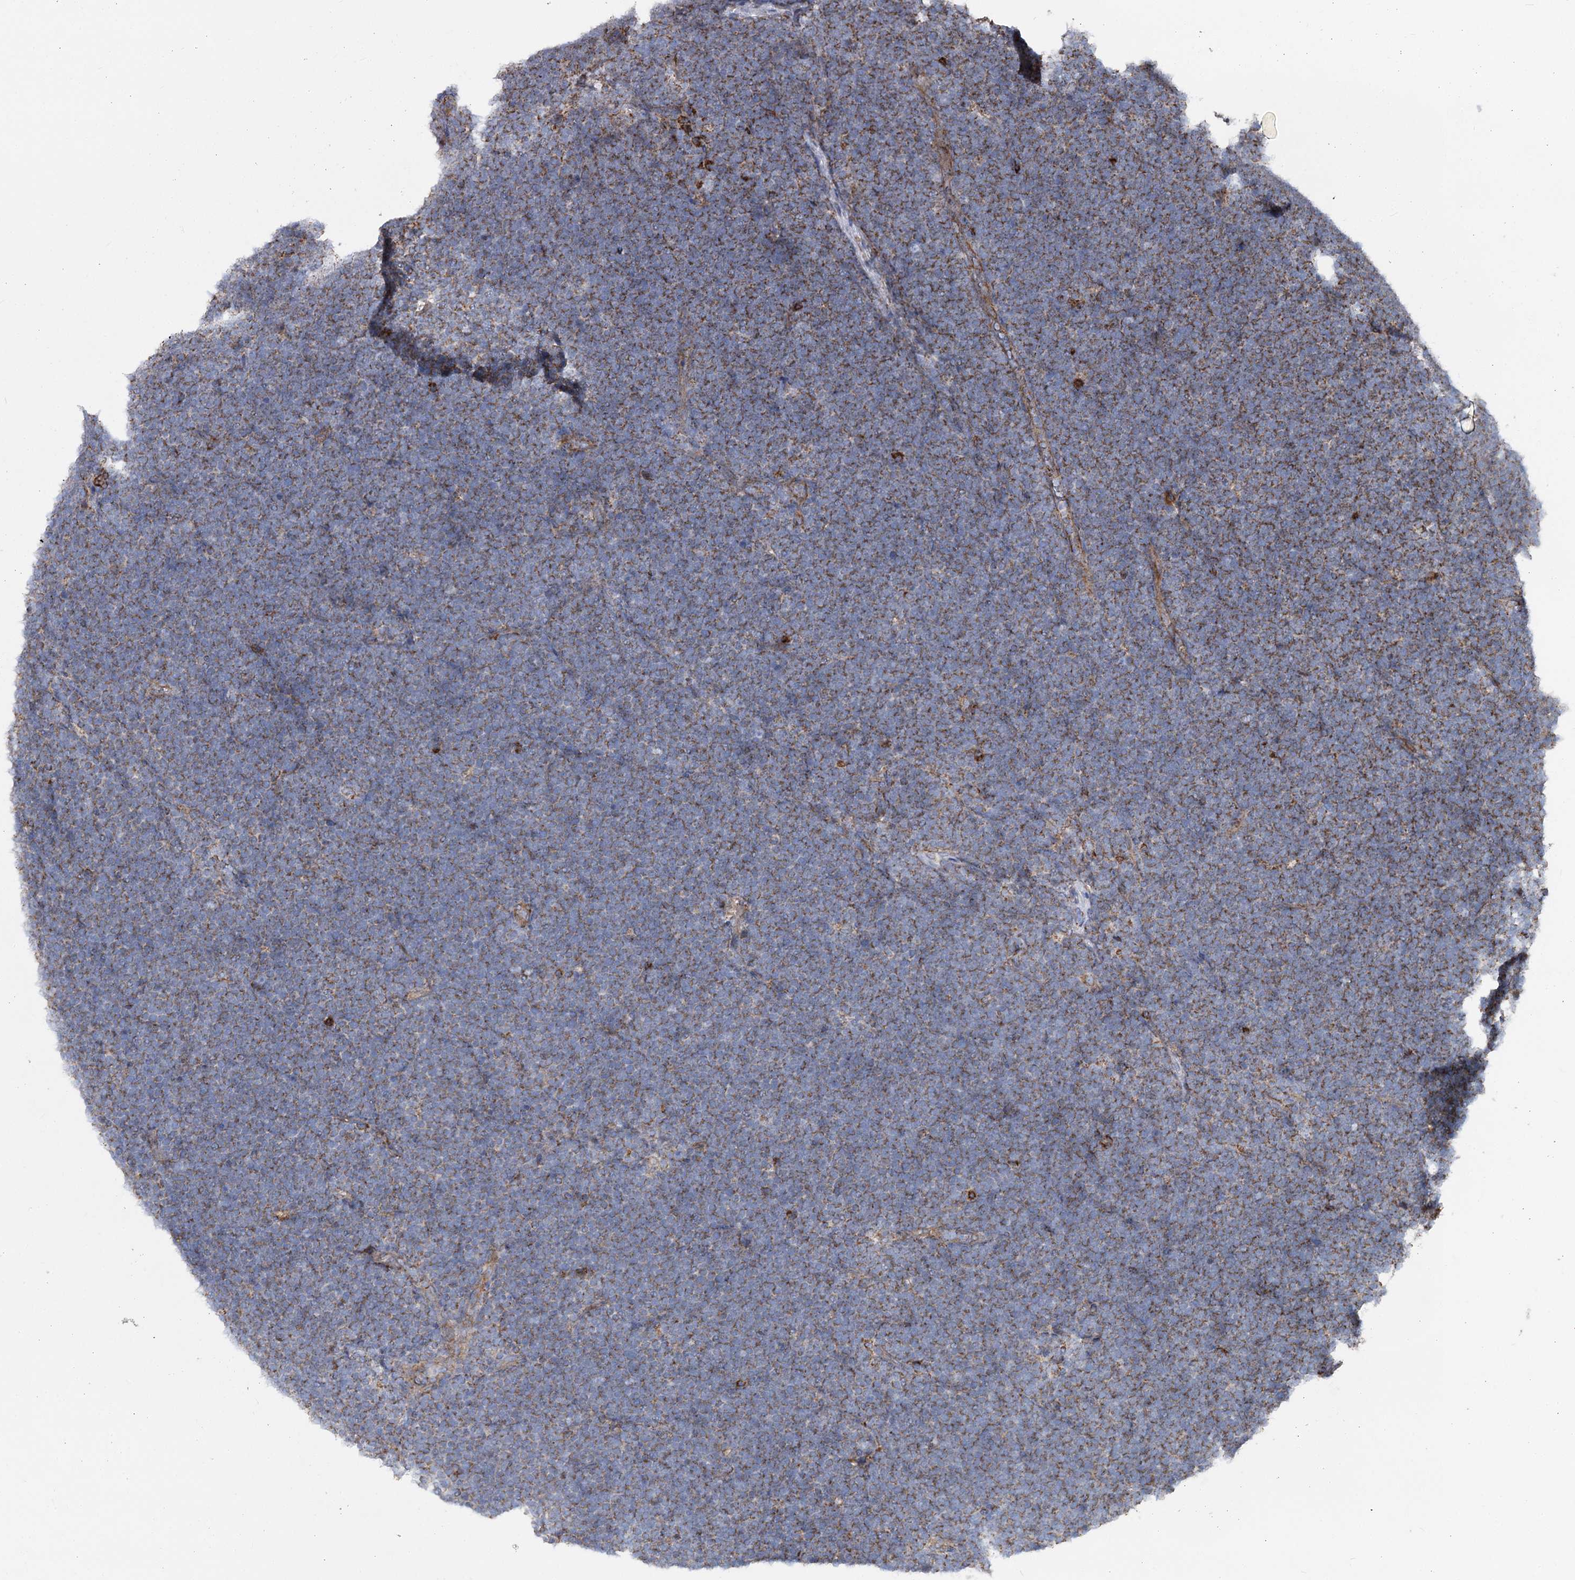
{"staining": {"intensity": "weak", "quantity": "25%-75%", "location": "cytoplasmic/membranous"}, "tissue": "lymphoma", "cell_type": "Tumor cells", "image_type": "cancer", "snomed": [{"axis": "morphology", "description": "Malignant lymphoma, non-Hodgkin's type, High grade"}, {"axis": "topography", "description": "Lymph node"}], "caption": "This photomicrograph shows immunohistochemistry staining of human lymphoma, with low weak cytoplasmic/membranous staining in approximately 25%-75% of tumor cells.", "gene": "MSANTD2", "patient": {"sex": "male", "age": 13}}